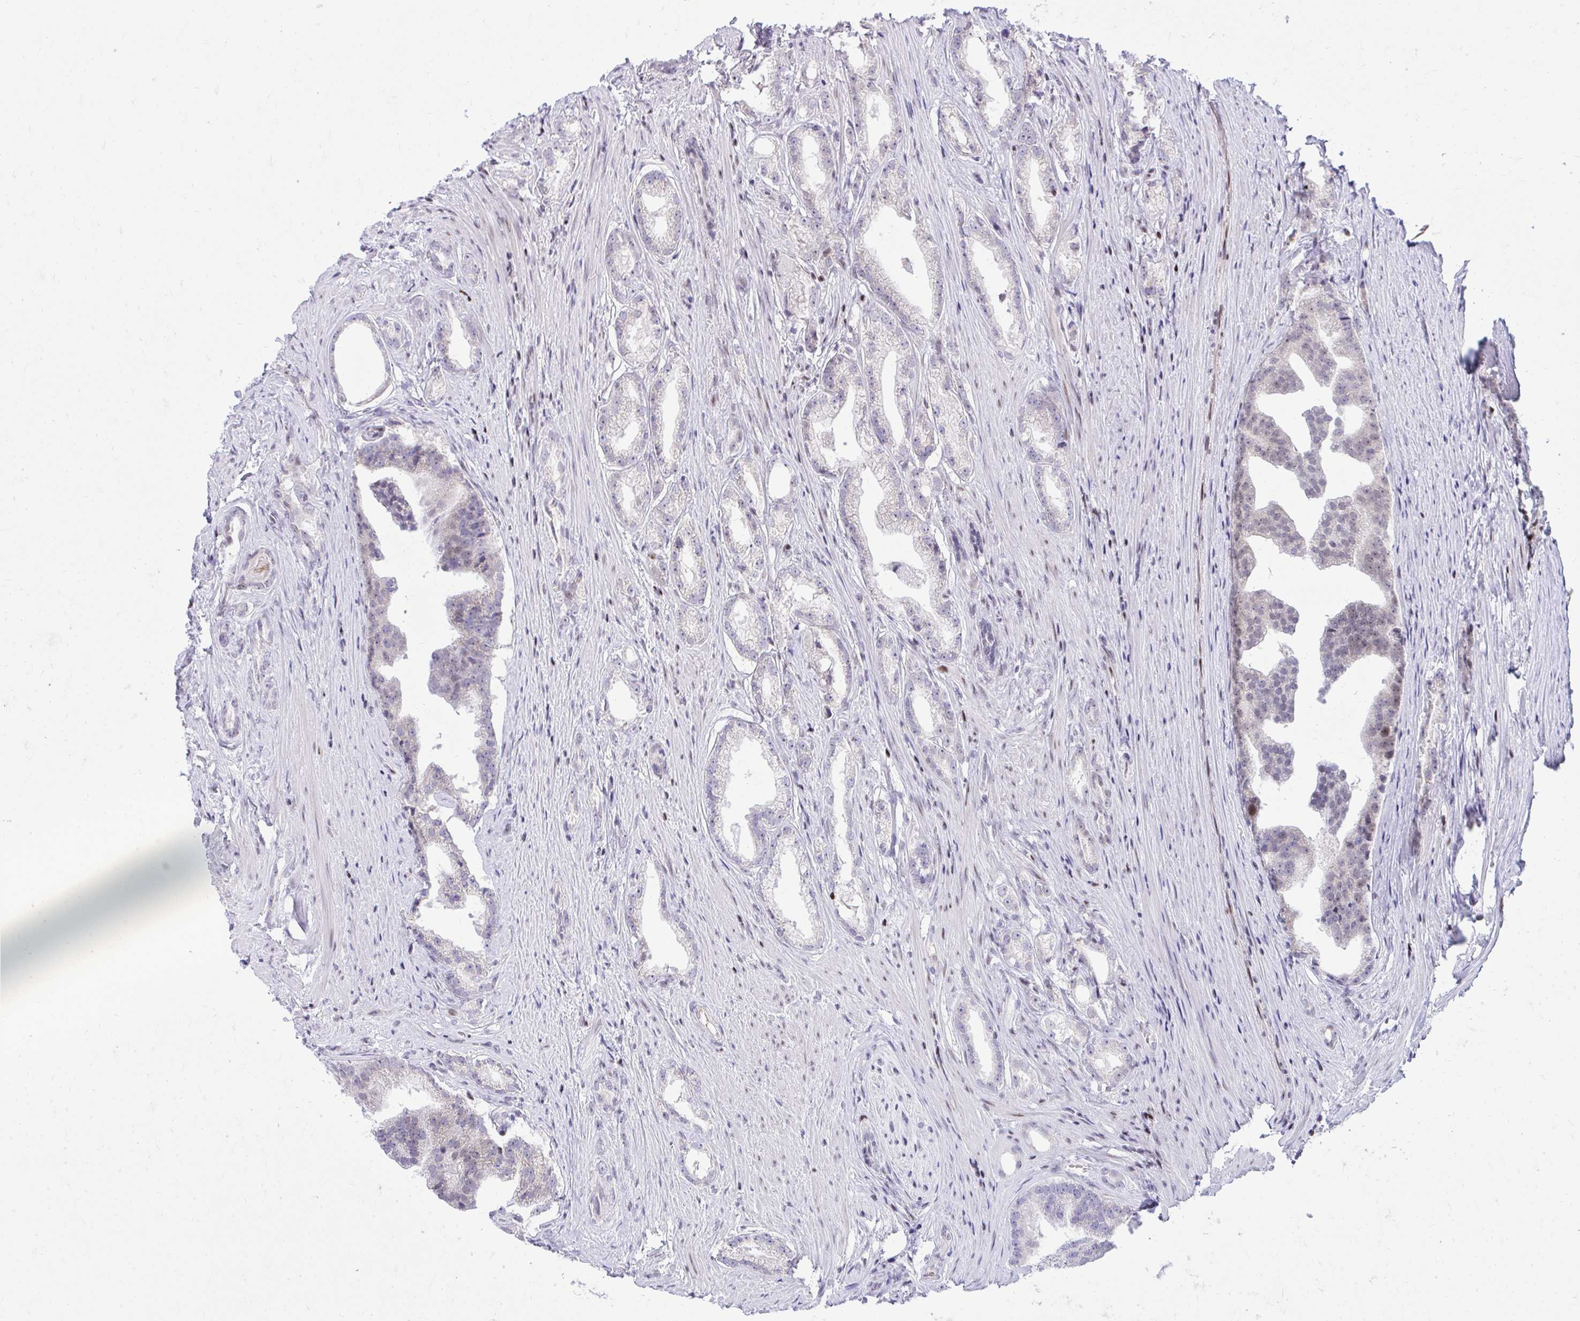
{"staining": {"intensity": "negative", "quantity": "none", "location": "none"}, "tissue": "prostate cancer", "cell_type": "Tumor cells", "image_type": "cancer", "snomed": [{"axis": "morphology", "description": "Adenocarcinoma, Low grade"}, {"axis": "topography", "description": "Prostate"}], "caption": "Immunohistochemistry (IHC) photomicrograph of prostate cancer stained for a protein (brown), which demonstrates no expression in tumor cells.", "gene": "C14orf39", "patient": {"sex": "male", "age": 65}}